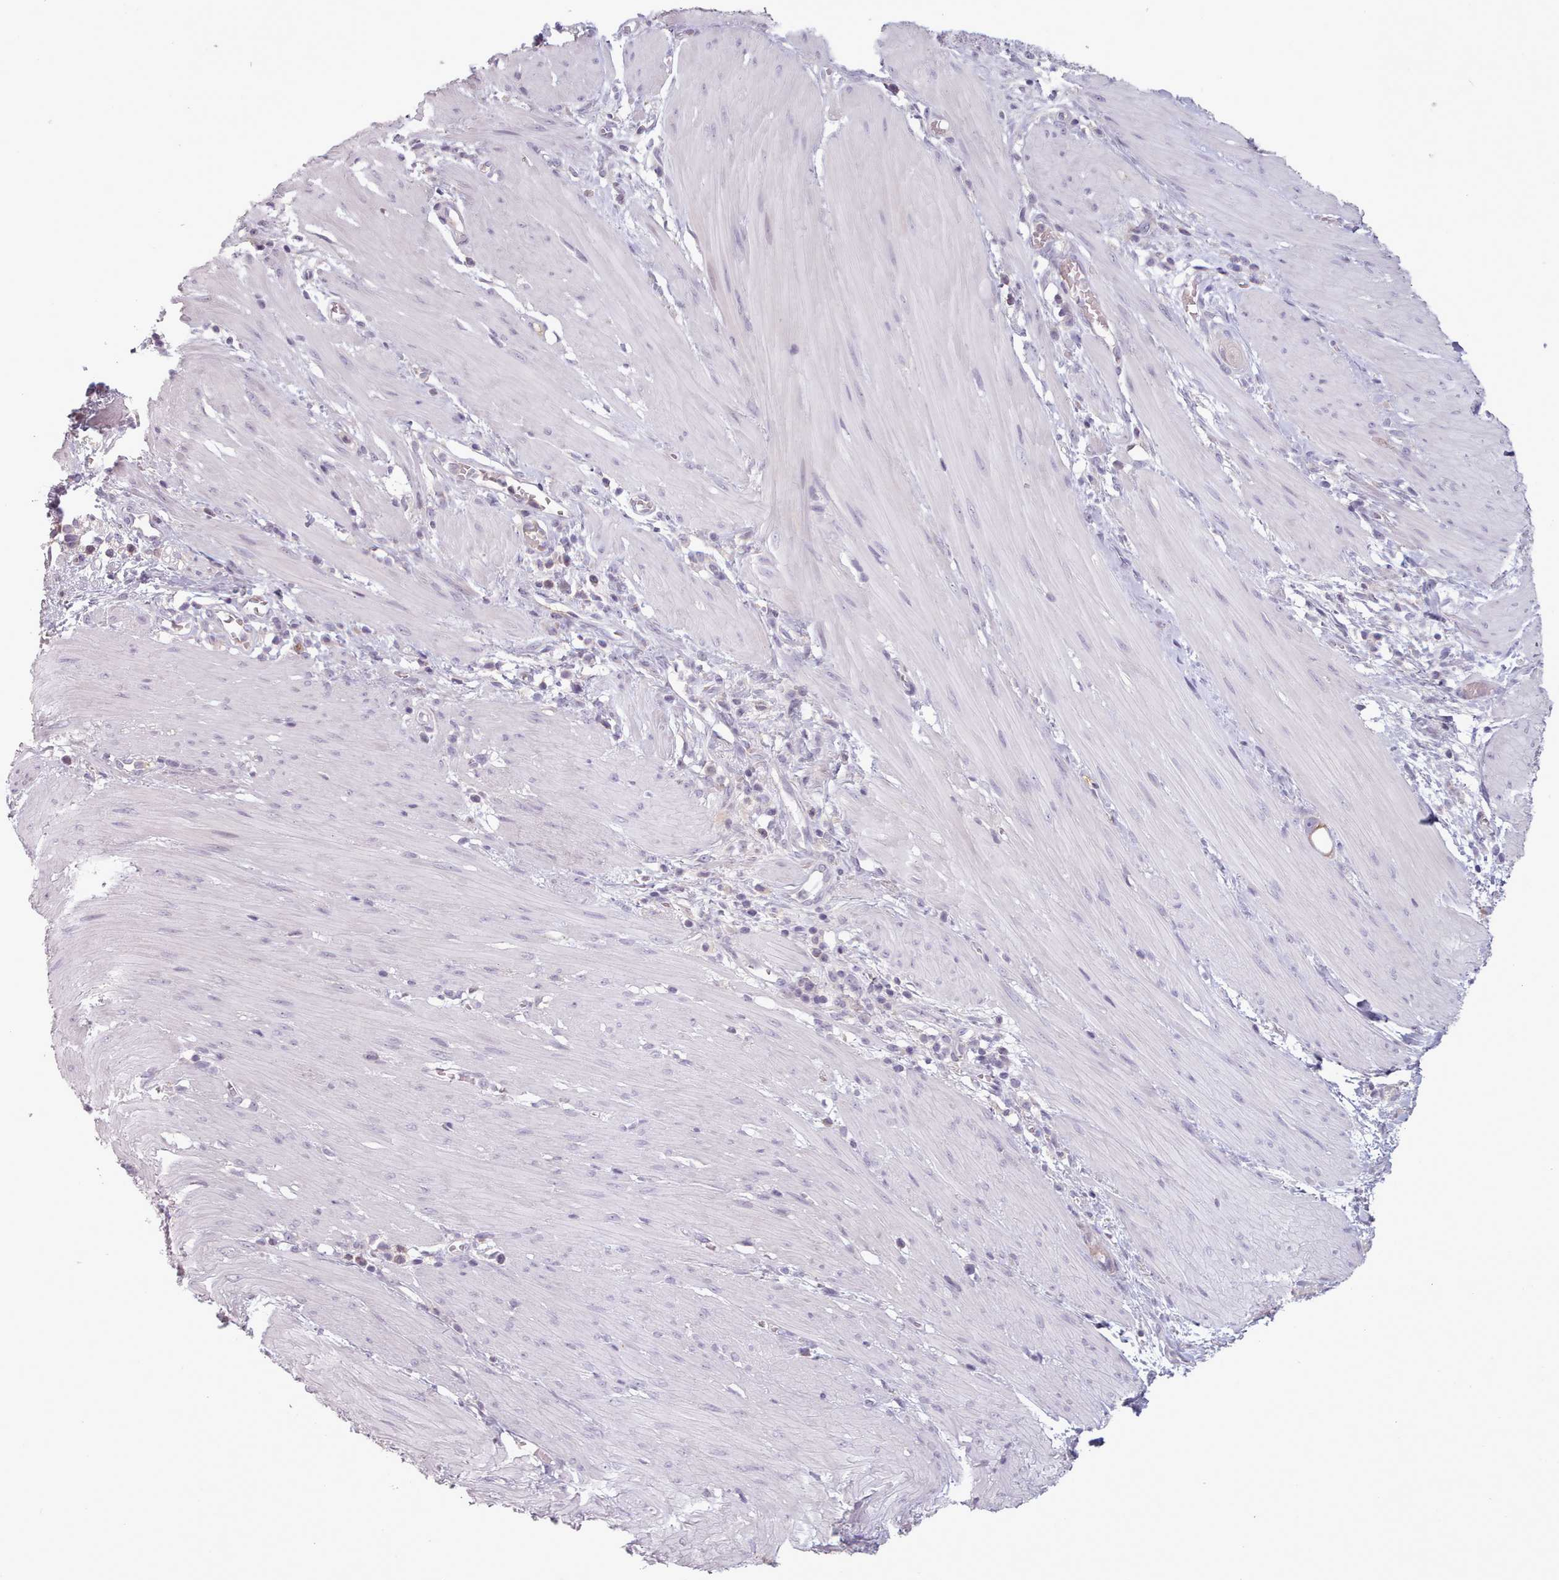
{"staining": {"intensity": "negative", "quantity": "none", "location": "none"}, "tissue": "stomach cancer", "cell_type": "Tumor cells", "image_type": "cancer", "snomed": [{"axis": "morphology", "description": "Adenocarcinoma, NOS"}, {"axis": "topography", "description": "Stomach"}, {"axis": "topography", "description": "Stomach, lower"}], "caption": "Immunohistochemistry (IHC) micrograph of neoplastic tissue: stomach cancer (adenocarcinoma) stained with DAB (3,3'-diaminobenzidine) exhibits no significant protein expression in tumor cells.", "gene": "LAPTM5", "patient": {"sex": "female", "age": 48}}